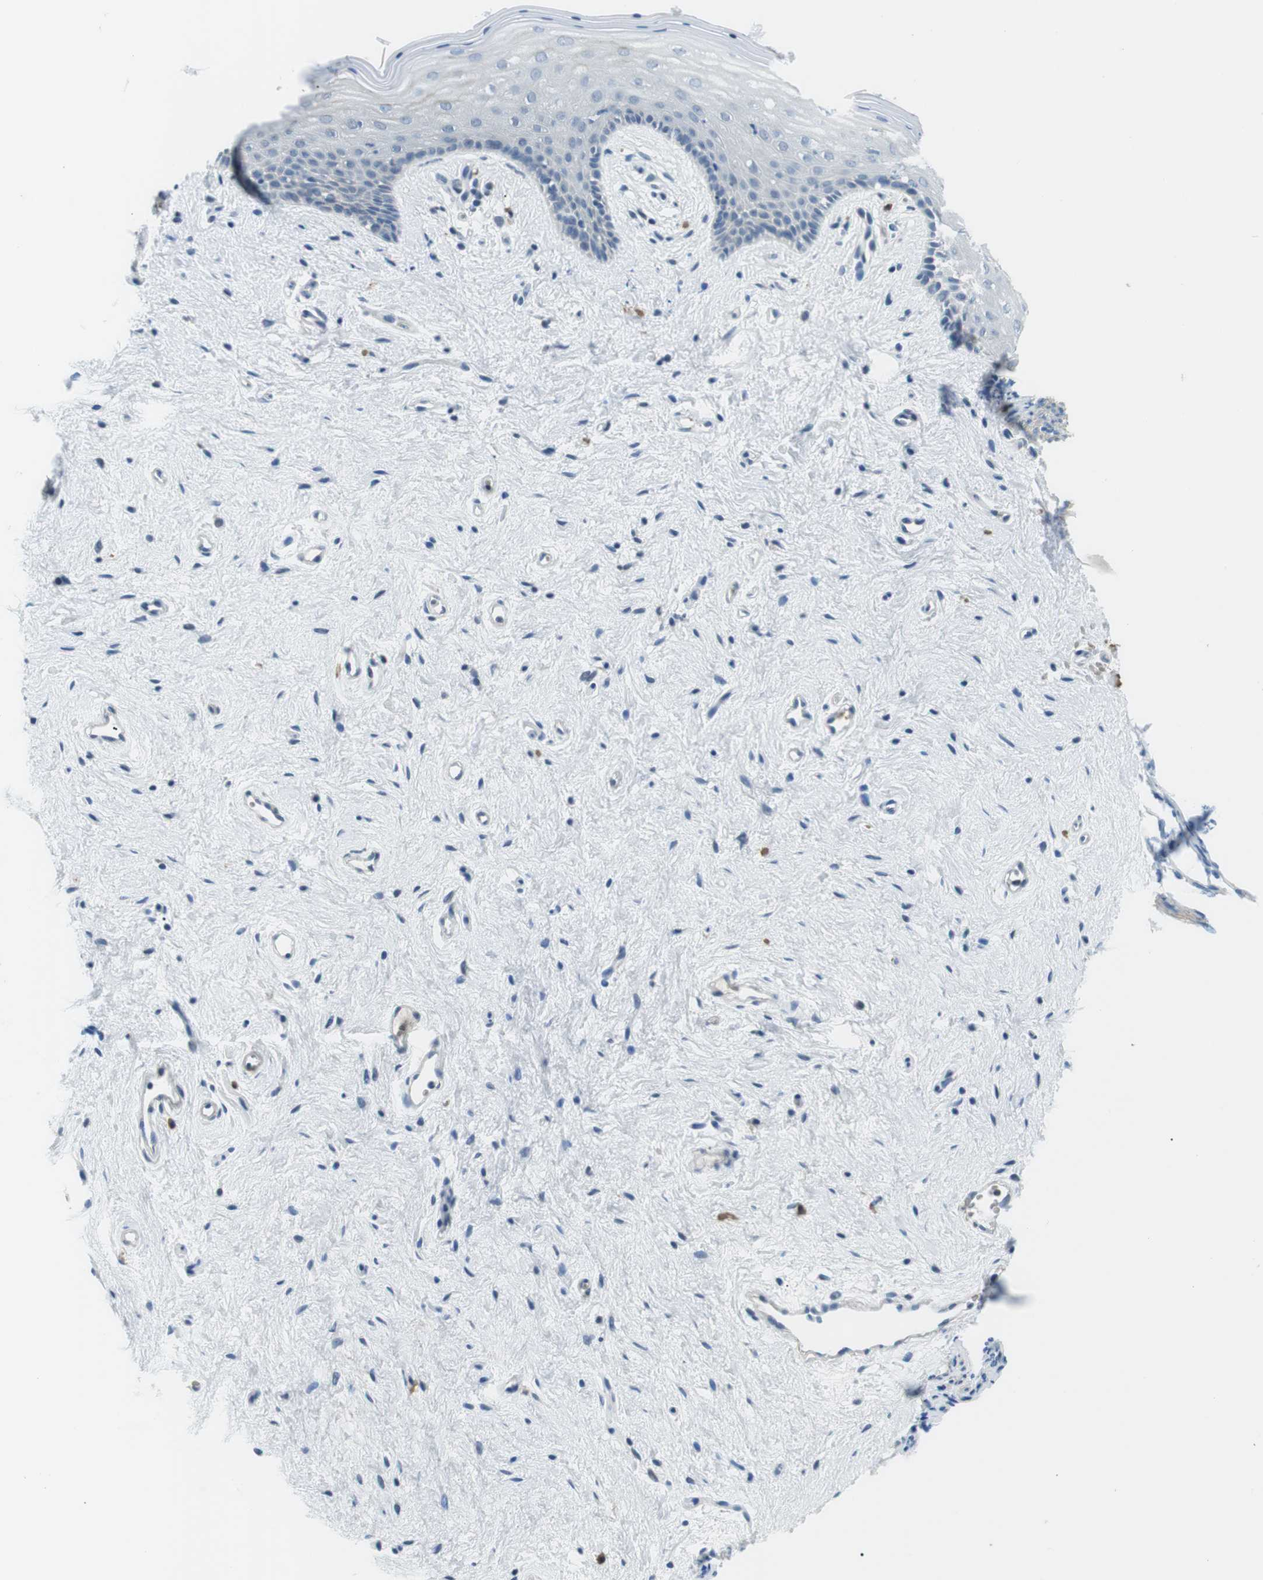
{"staining": {"intensity": "negative", "quantity": "none", "location": "none"}, "tissue": "vagina", "cell_type": "Squamous epithelial cells", "image_type": "normal", "snomed": [{"axis": "morphology", "description": "Normal tissue, NOS"}, {"axis": "topography", "description": "Vagina"}], "caption": "Normal vagina was stained to show a protein in brown. There is no significant expression in squamous epithelial cells. (DAB (3,3'-diaminobenzidine) IHC, high magnification).", "gene": "WSCD1", "patient": {"sex": "female", "age": 44}}